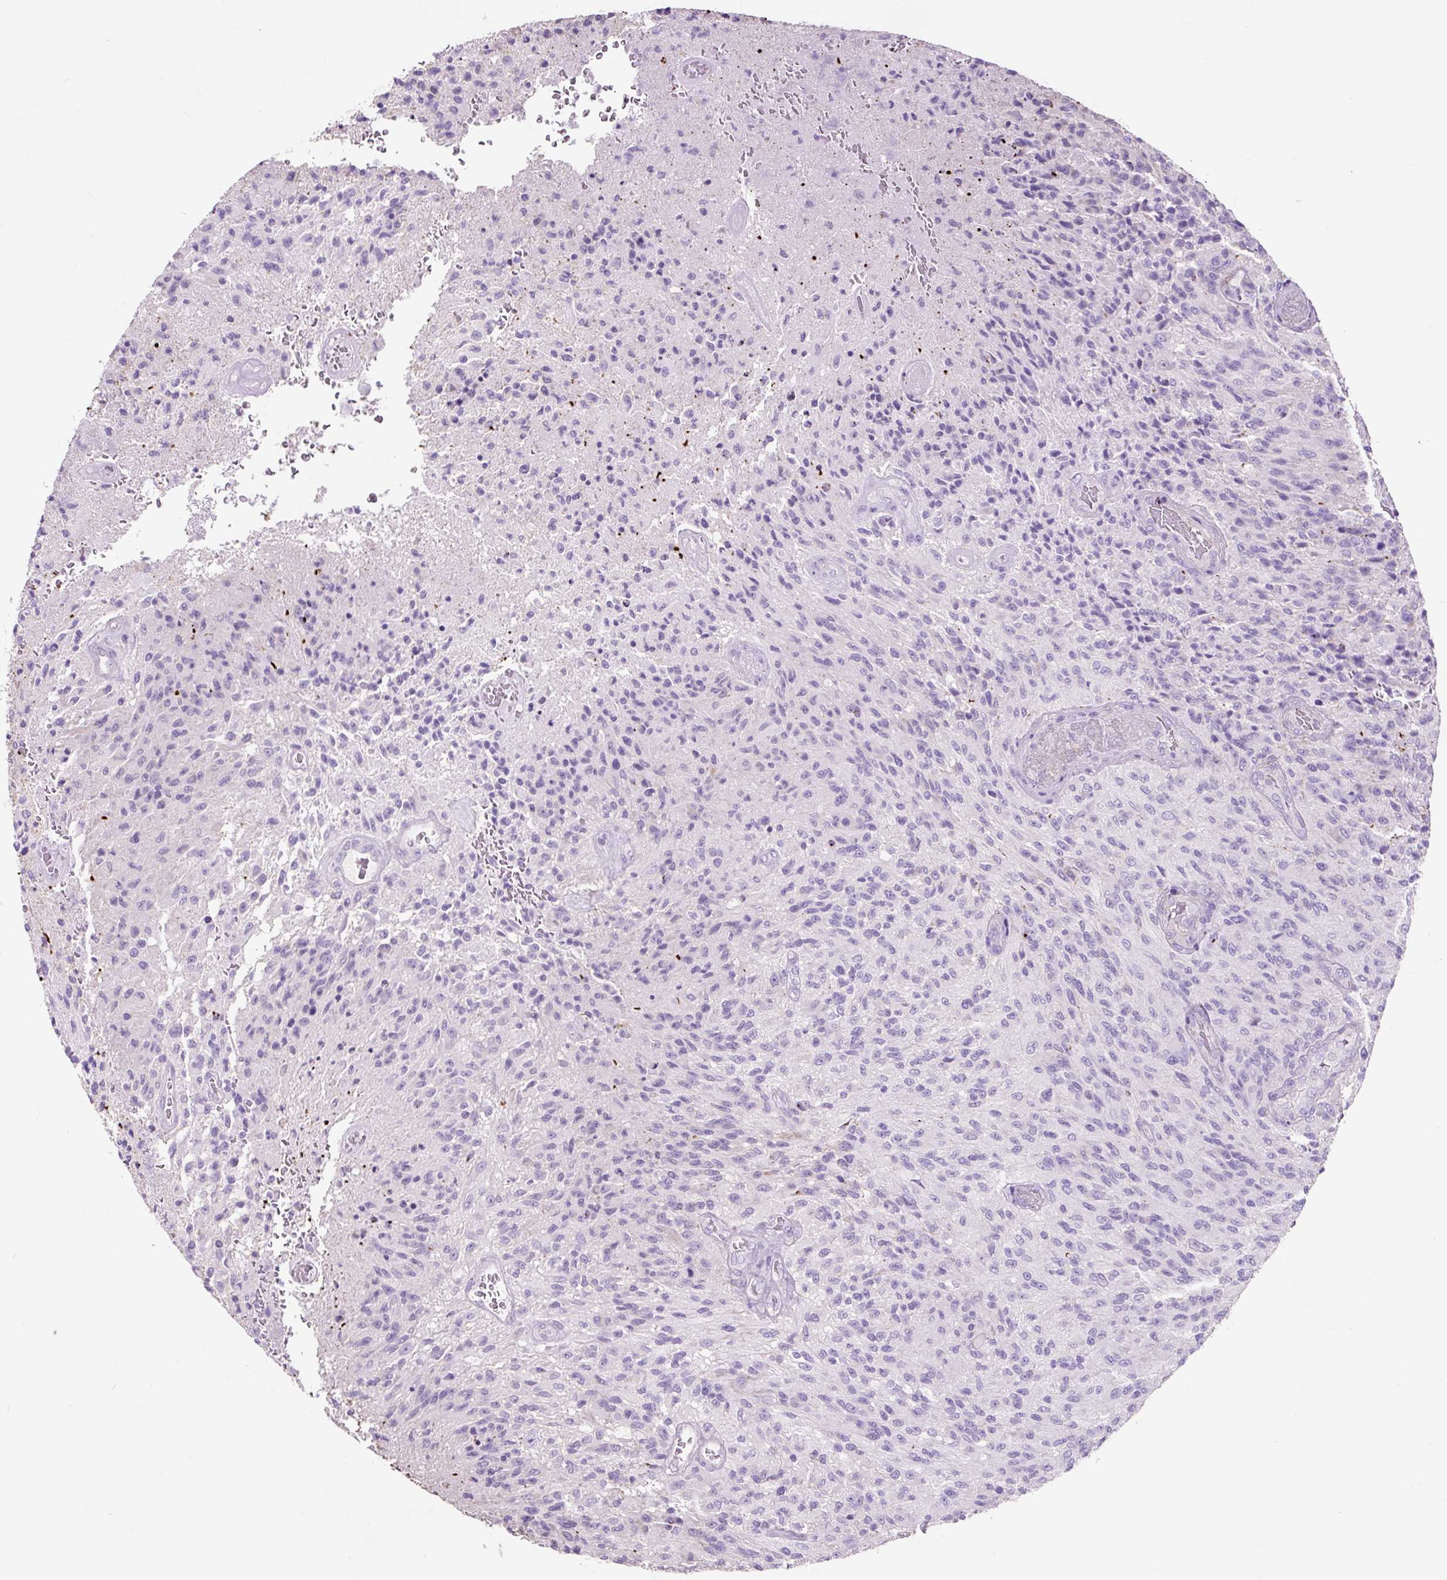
{"staining": {"intensity": "negative", "quantity": "none", "location": "none"}, "tissue": "glioma", "cell_type": "Tumor cells", "image_type": "cancer", "snomed": [{"axis": "morphology", "description": "Normal tissue, NOS"}, {"axis": "morphology", "description": "Glioma, malignant, High grade"}, {"axis": "topography", "description": "Cerebral cortex"}], "caption": "Tumor cells show no significant protein expression in glioma.", "gene": "OR10A7", "patient": {"sex": "male", "age": 56}}